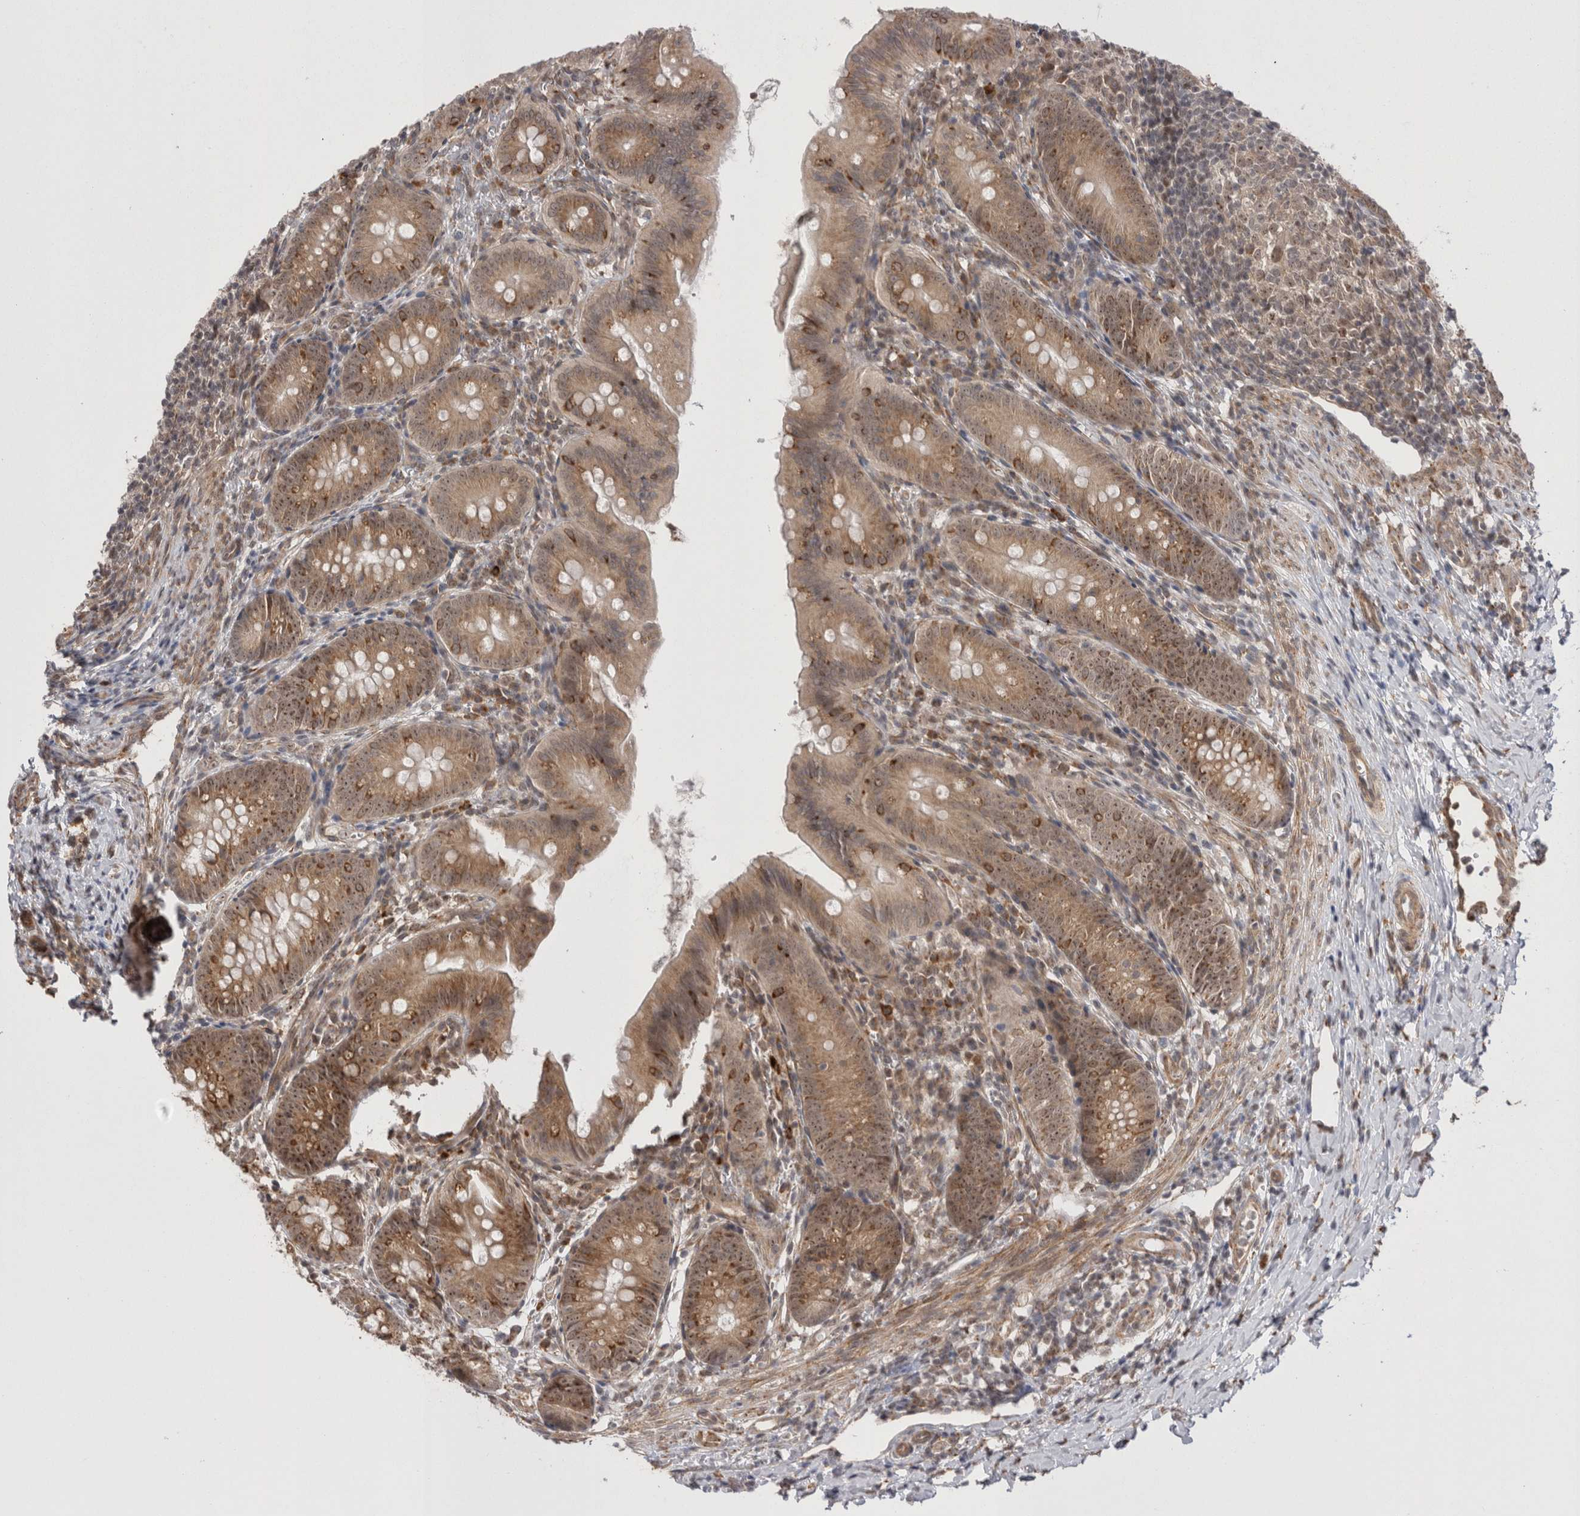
{"staining": {"intensity": "moderate", "quantity": ">75%", "location": "cytoplasmic/membranous,nuclear"}, "tissue": "appendix", "cell_type": "Glandular cells", "image_type": "normal", "snomed": [{"axis": "morphology", "description": "Normal tissue, NOS"}, {"axis": "topography", "description": "Appendix"}], "caption": "Immunohistochemistry (IHC) staining of unremarkable appendix, which shows medium levels of moderate cytoplasmic/membranous,nuclear expression in about >75% of glandular cells indicating moderate cytoplasmic/membranous,nuclear protein expression. The staining was performed using DAB (brown) for protein detection and nuclei were counterstained in hematoxylin (blue).", "gene": "EXOSC4", "patient": {"sex": "male", "age": 1}}